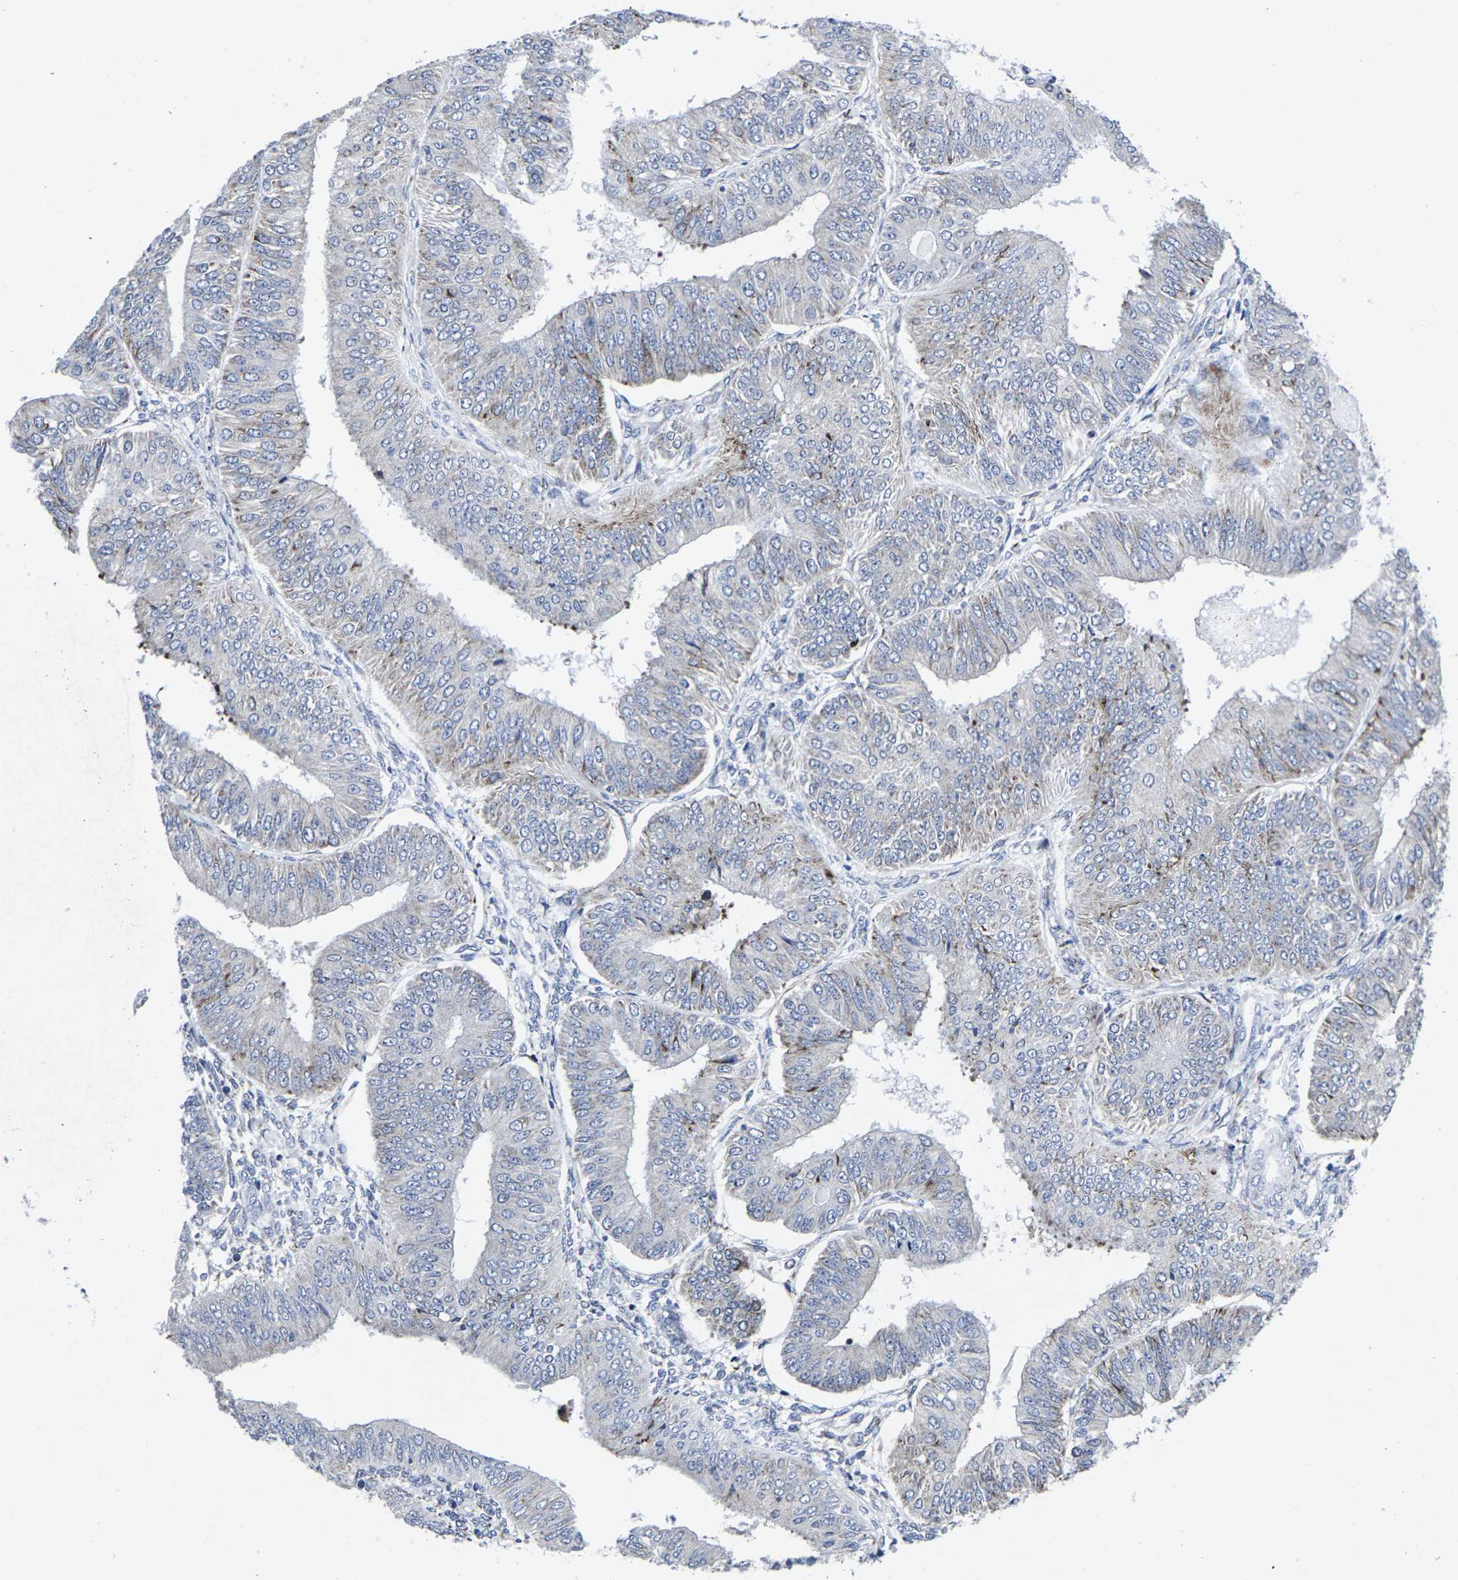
{"staining": {"intensity": "moderate", "quantity": "<25%", "location": "cytoplasmic/membranous"}, "tissue": "endometrial cancer", "cell_type": "Tumor cells", "image_type": "cancer", "snomed": [{"axis": "morphology", "description": "Adenocarcinoma, NOS"}, {"axis": "topography", "description": "Endometrium"}], "caption": "Immunohistochemical staining of endometrial adenocarcinoma exhibits moderate cytoplasmic/membranous protein staining in about <25% of tumor cells.", "gene": "RPN1", "patient": {"sex": "female", "age": 58}}